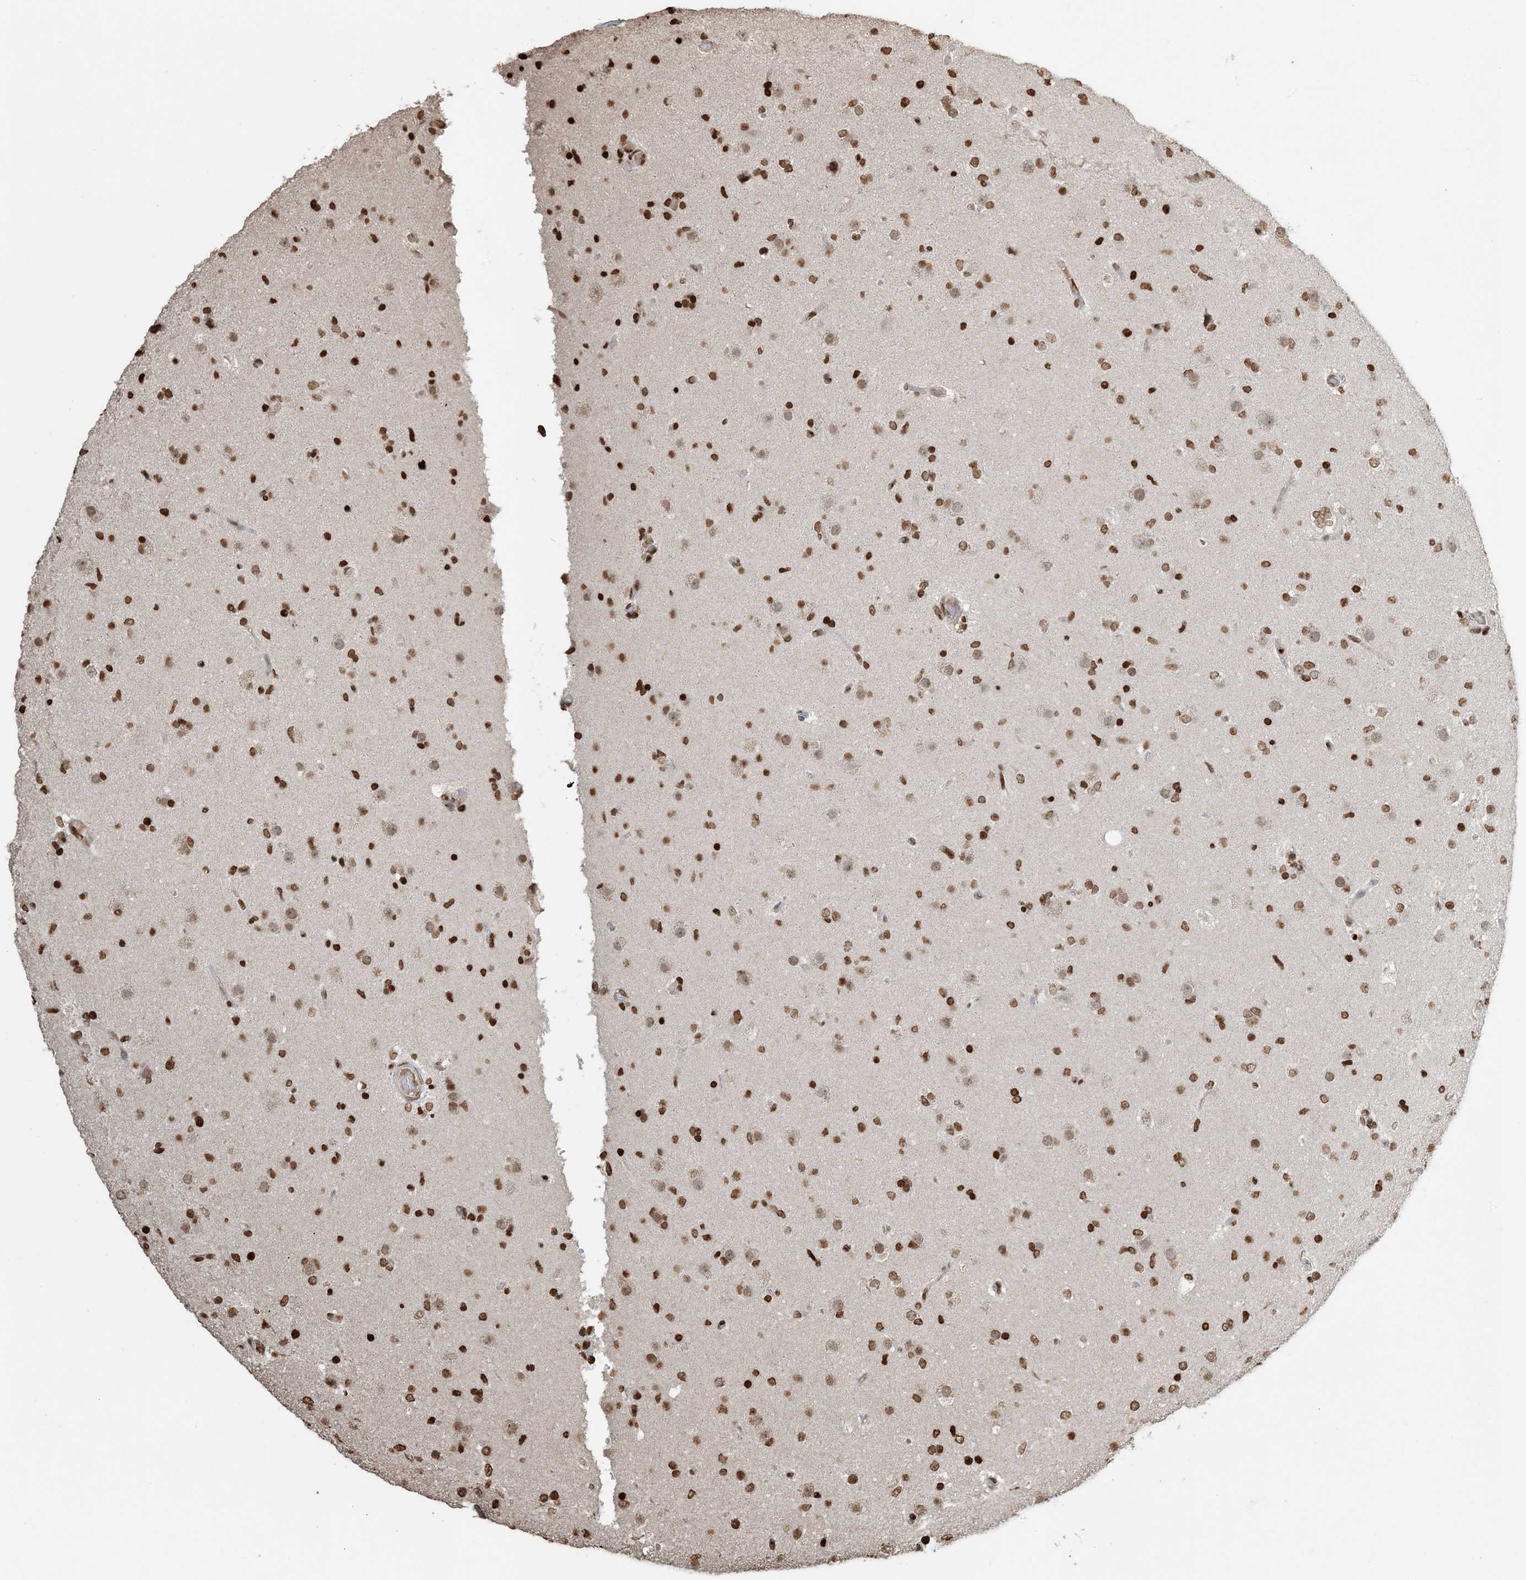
{"staining": {"intensity": "strong", "quantity": ">75%", "location": "nuclear"}, "tissue": "glioma", "cell_type": "Tumor cells", "image_type": "cancer", "snomed": [{"axis": "morphology", "description": "Glioma, malignant, Low grade"}, {"axis": "topography", "description": "Brain"}], "caption": "High-magnification brightfield microscopy of malignant glioma (low-grade) stained with DAB (brown) and counterstained with hematoxylin (blue). tumor cells exhibit strong nuclear expression is identified in about>75% of cells.", "gene": "H3-3B", "patient": {"sex": "male", "age": 65}}